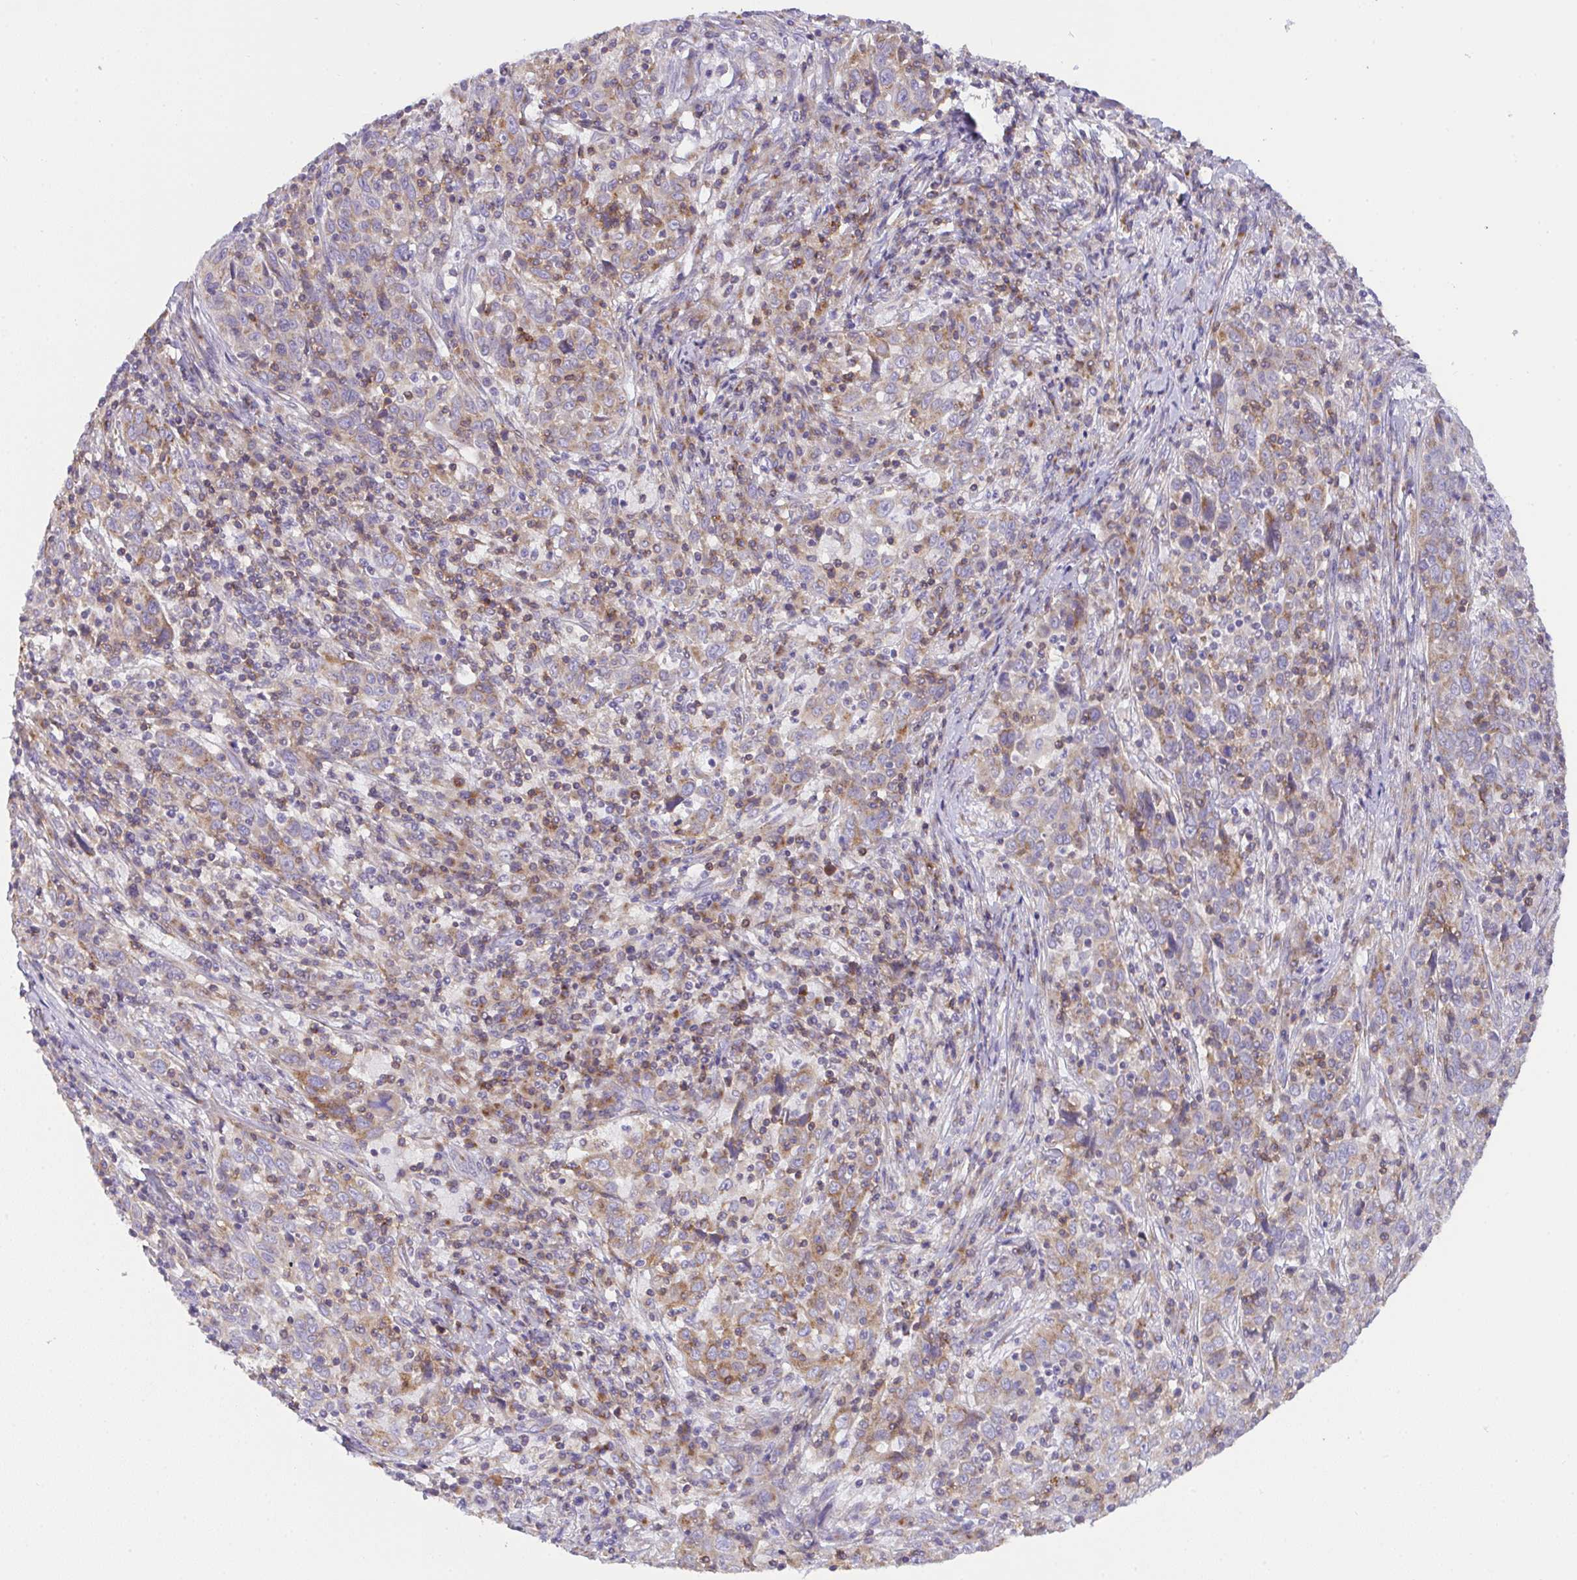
{"staining": {"intensity": "weak", "quantity": "<25%", "location": "cytoplasmic/membranous"}, "tissue": "cervical cancer", "cell_type": "Tumor cells", "image_type": "cancer", "snomed": [{"axis": "morphology", "description": "Squamous cell carcinoma, NOS"}, {"axis": "topography", "description": "Cervix"}], "caption": "Immunohistochemistry (IHC) photomicrograph of neoplastic tissue: human squamous cell carcinoma (cervical) stained with DAB (3,3'-diaminobenzidine) shows no significant protein positivity in tumor cells.", "gene": "MIA3", "patient": {"sex": "female", "age": 46}}